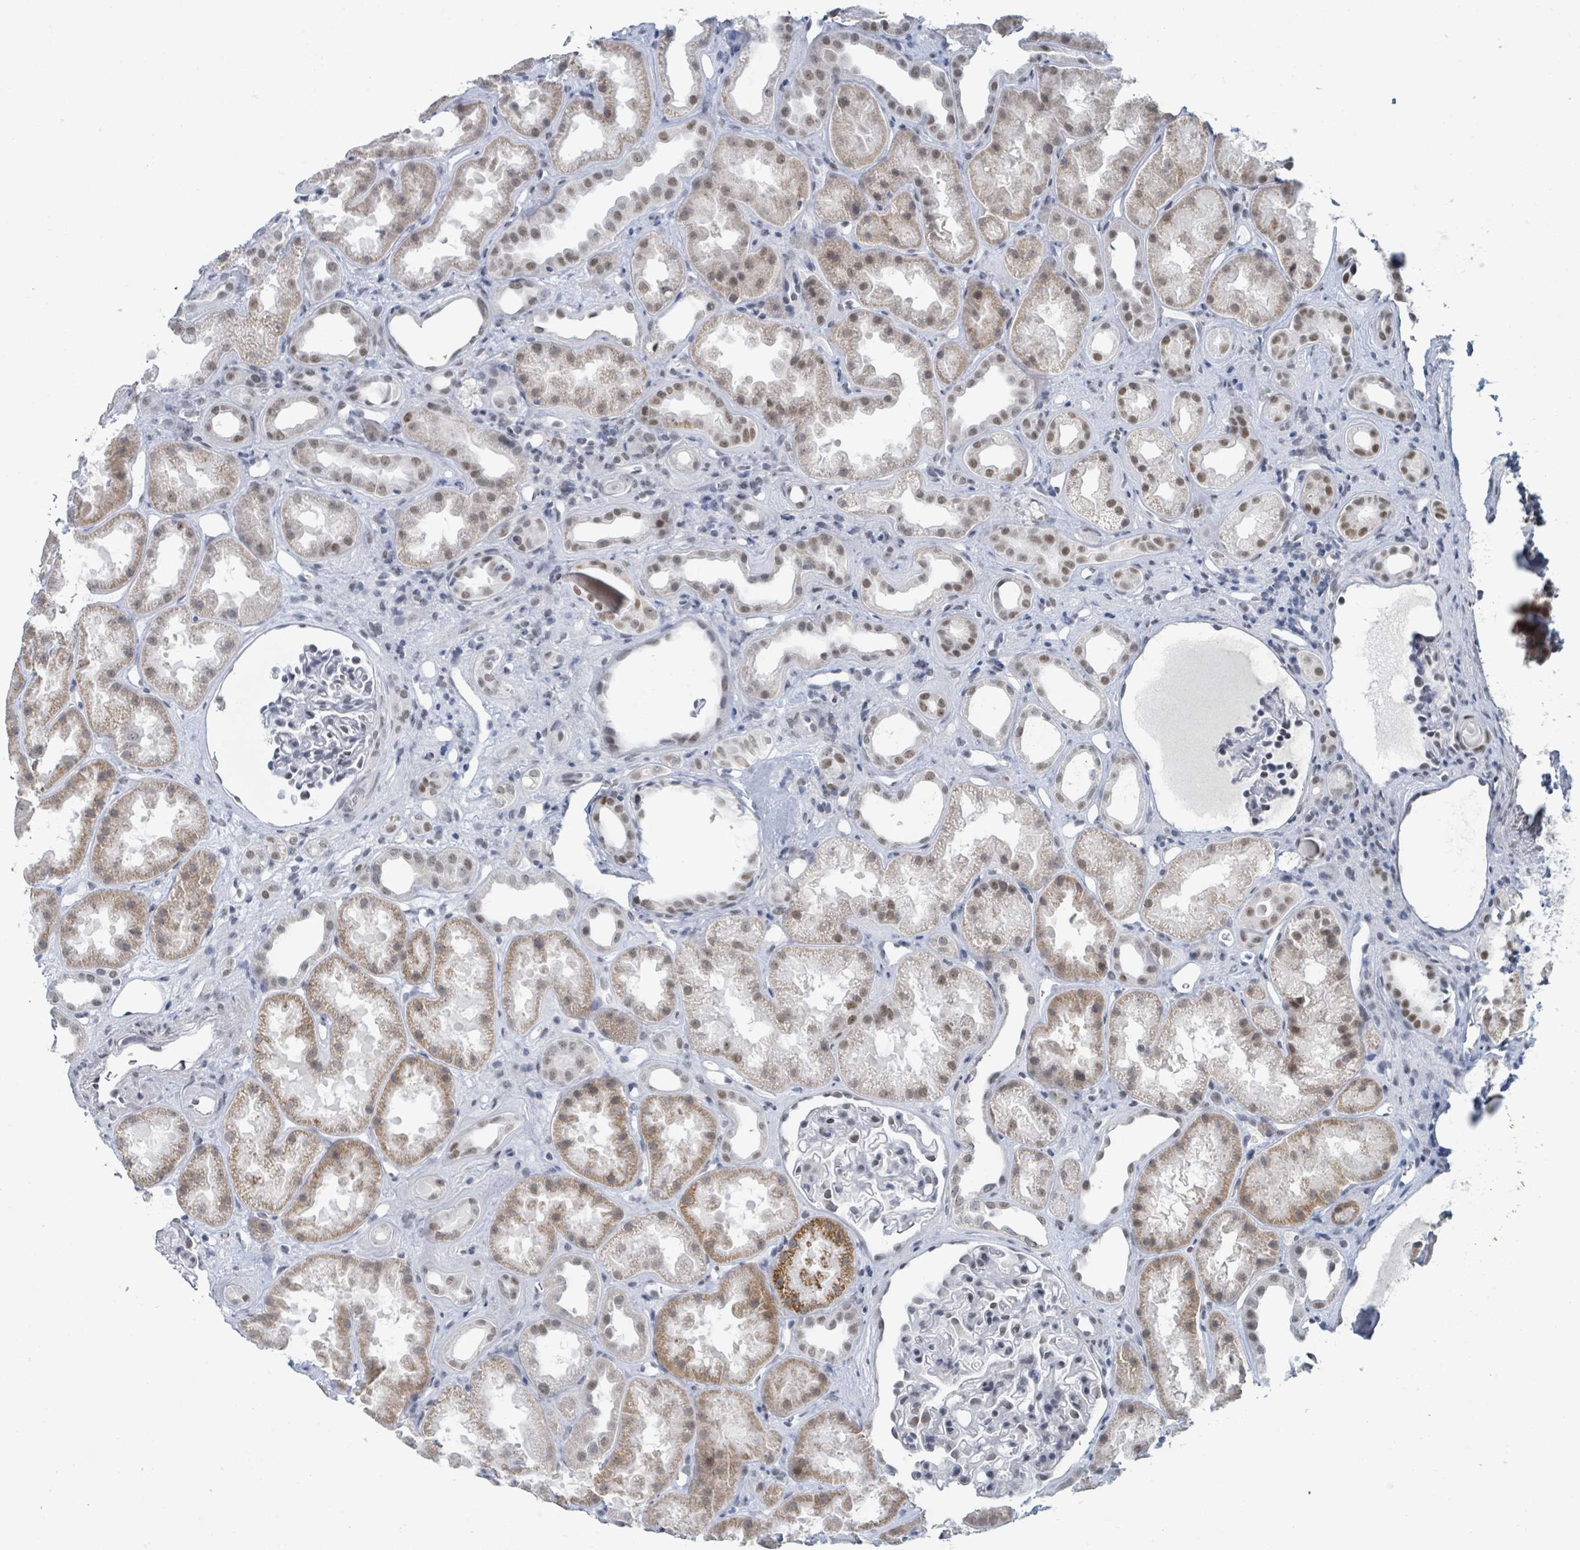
{"staining": {"intensity": "negative", "quantity": "none", "location": "none"}, "tissue": "kidney", "cell_type": "Cells in glomeruli", "image_type": "normal", "snomed": [{"axis": "morphology", "description": "Normal tissue, NOS"}, {"axis": "topography", "description": "Kidney"}], "caption": "The photomicrograph exhibits no significant positivity in cells in glomeruli of kidney.", "gene": "EHMT2", "patient": {"sex": "male", "age": 61}}